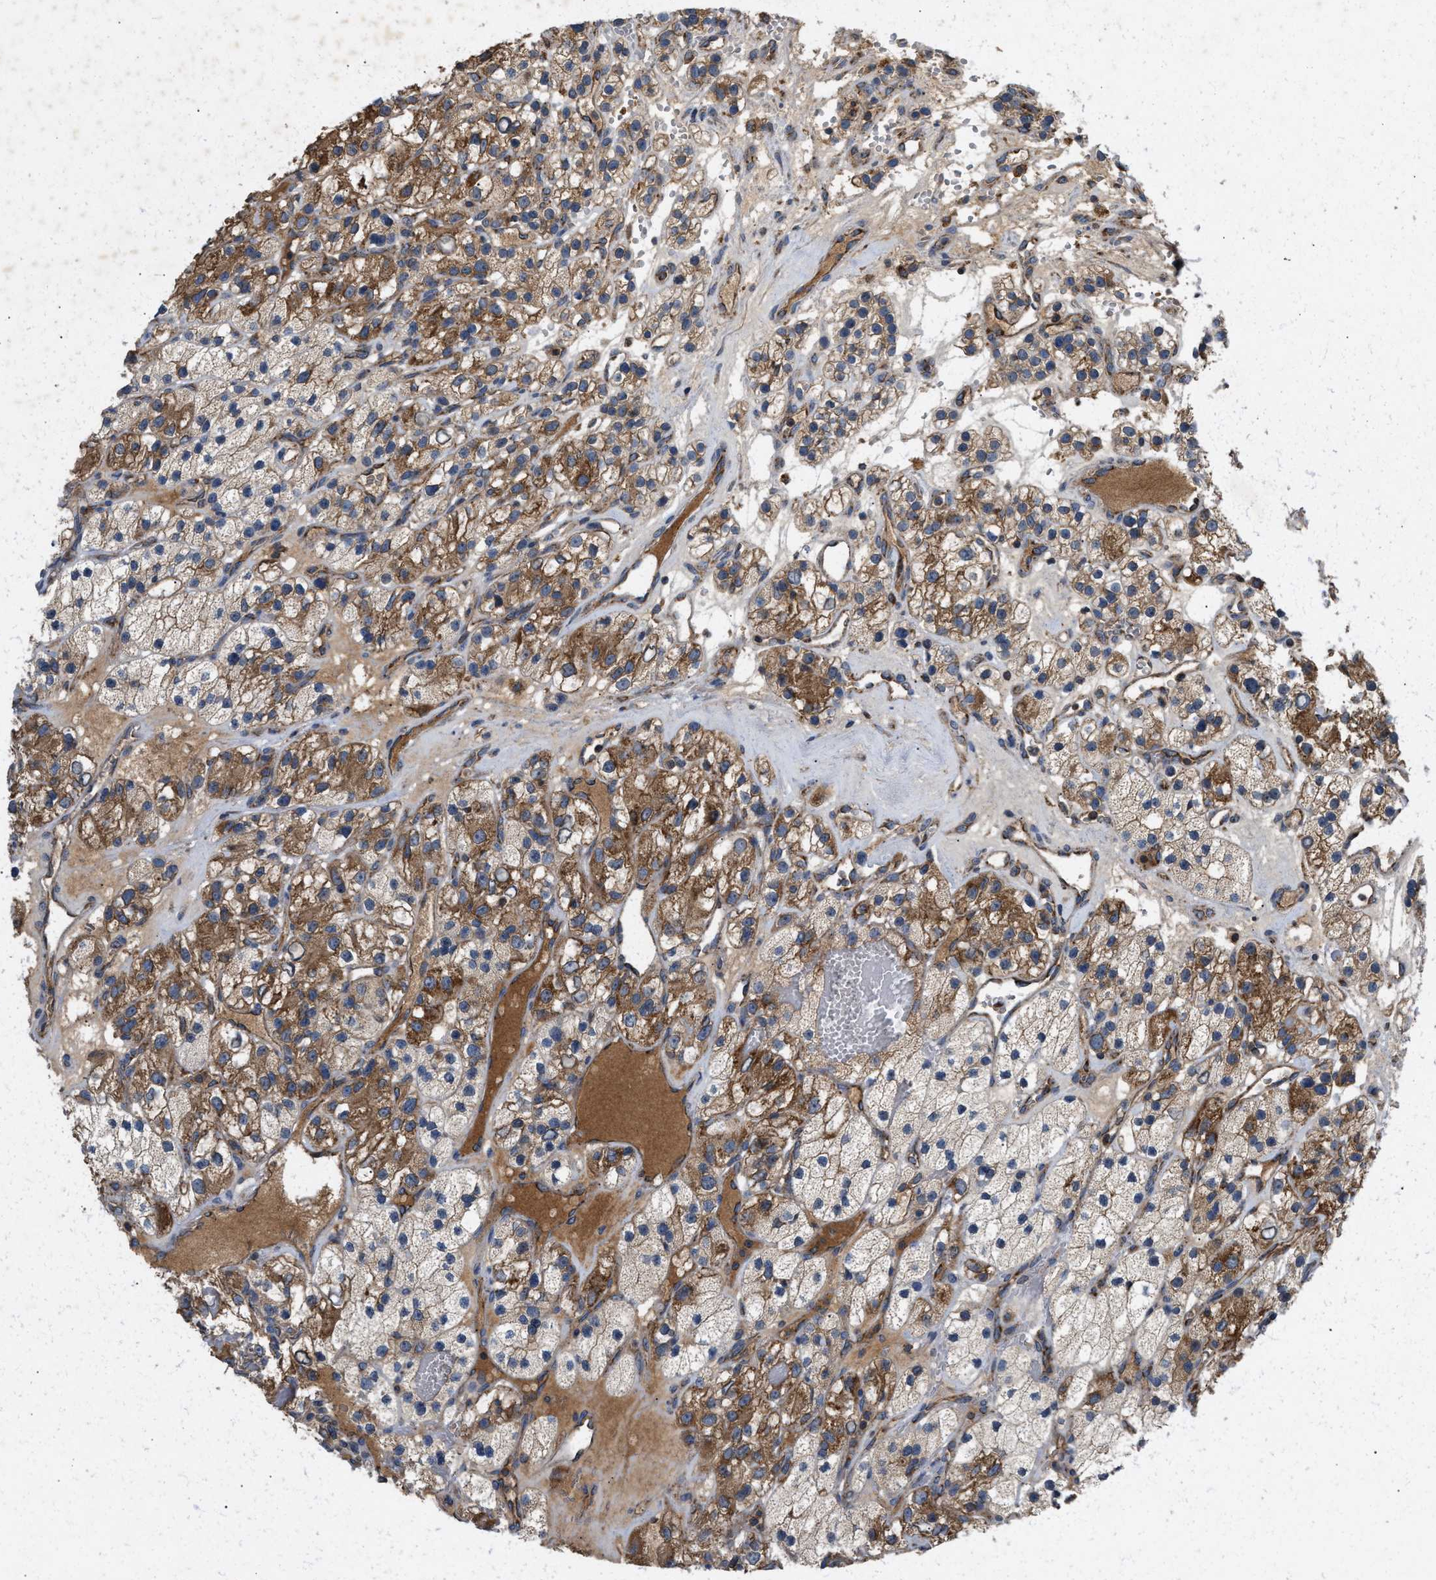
{"staining": {"intensity": "moderate", "quantity": ">75%", "location": "cytoplasmic/membranous"}, "tissue": "renal cancer", "cell_type": "Tumor cells", "image_type": "cancer", "snomed": [{"axis": "morphology", "description": "Adenocarcinoma, NOS"}, {"axis": "topography", "description": "Kidney"}], "caption": "Renal adenocarcinoma stained with a protein marker exhibits moderate staining in tumor cells.", "gene": "TACO1", "patient": {"sex": "female", "age": 57}}